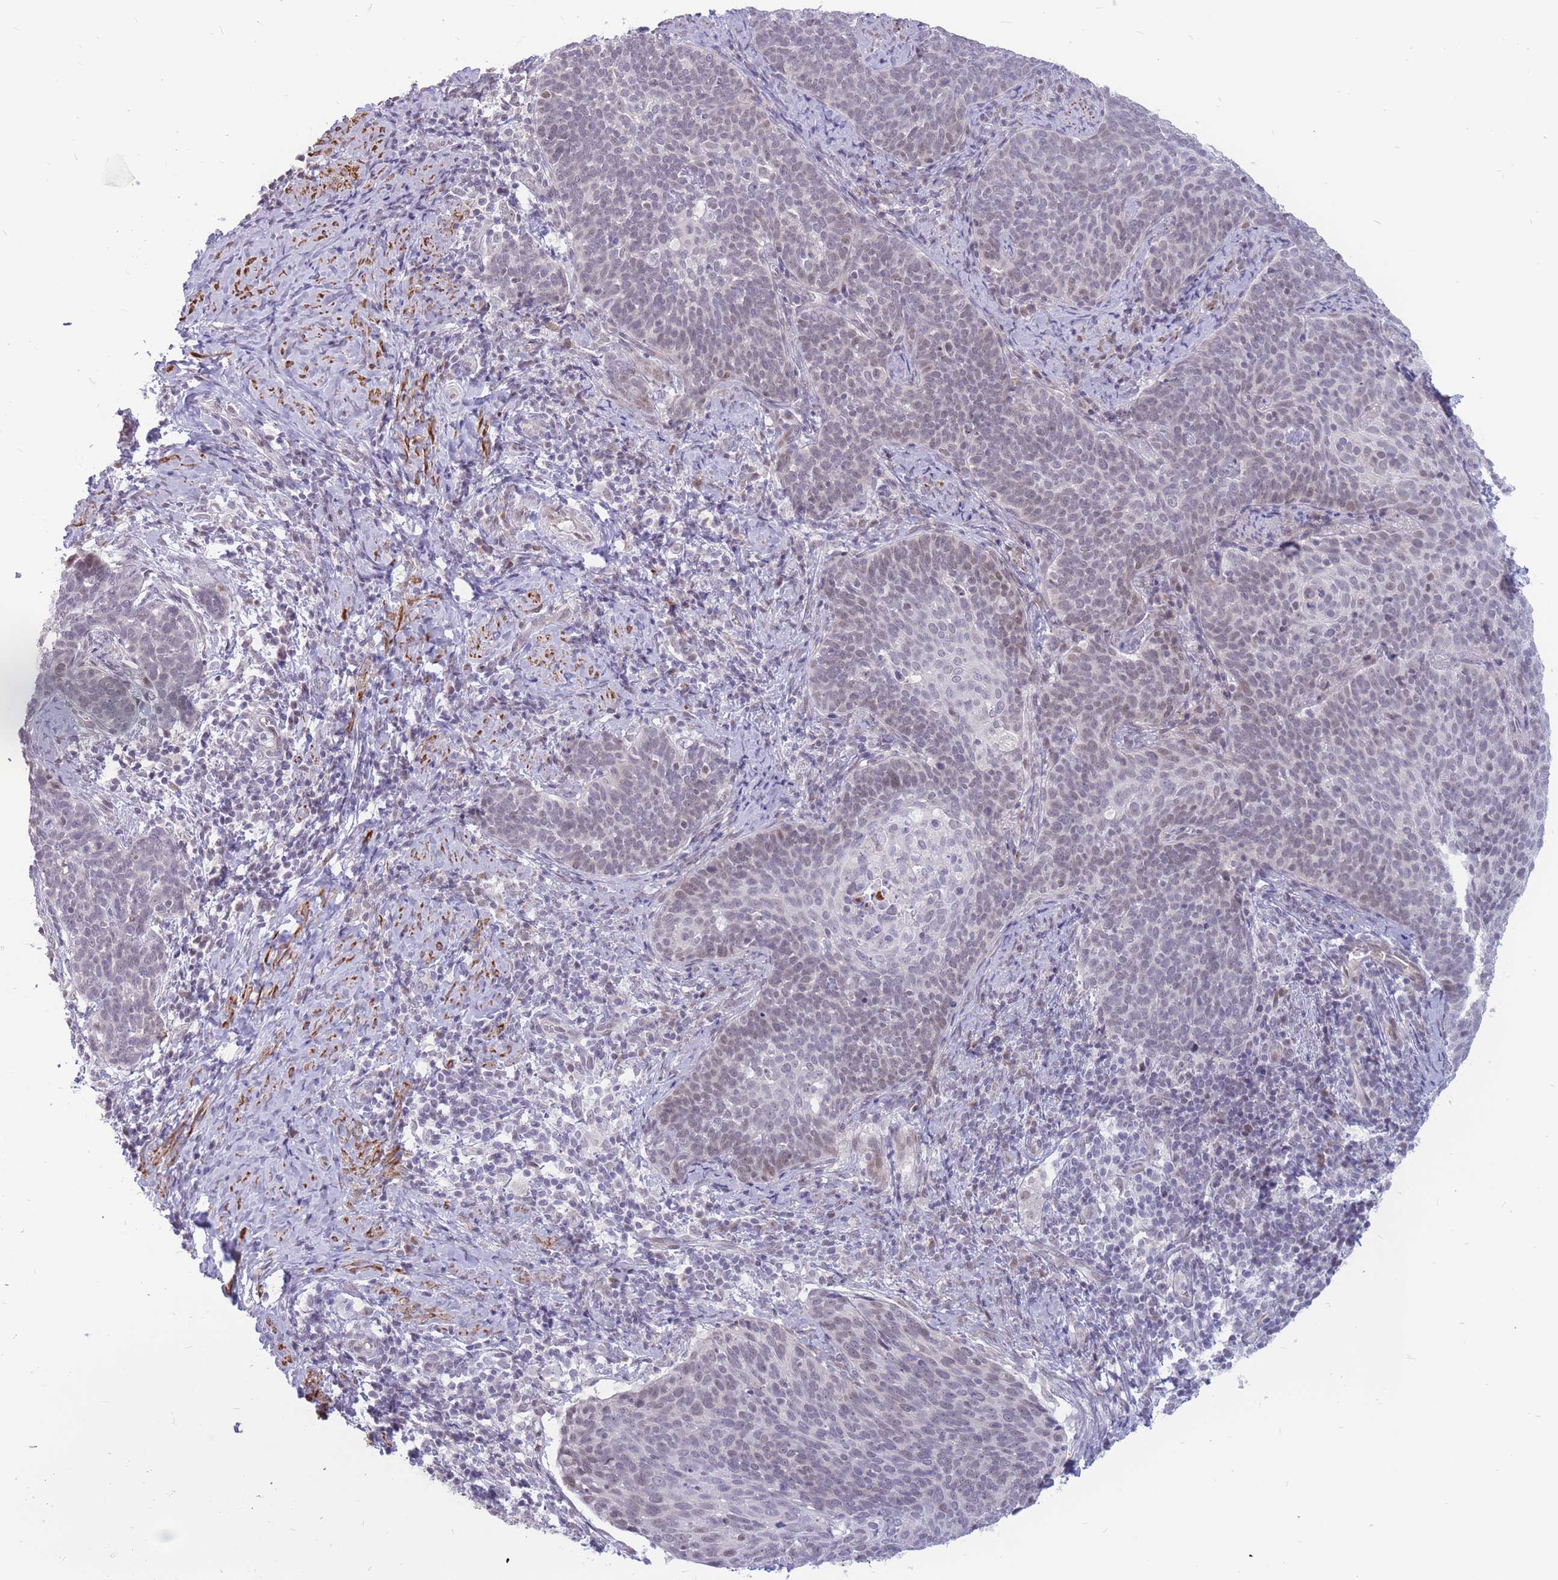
{"staining": {"intensity": "negative", "quantity": "none", "location": "none"}, "tissue": "cervical cancer", "cell_type": "Tumor cells", "image_type": "cancer", "snomed": [{"axis": "morphology", "description": "Normal tissue, NOS"}, {"axis": "morphology", "description": "Squamous cell carcinoma, NOS"}, {"axis": "topography", "description": "Cervix"}], "caption": "Immunohistochemistry of squamous cell carcinoma (cervical) reveals no positivity in tumor cells. (DAB (3,3'-diaminobenzidine) immunohistochemistry, high magnification).", "gene": "ADD2", "patient": {"sex": "female", "age": 39}}